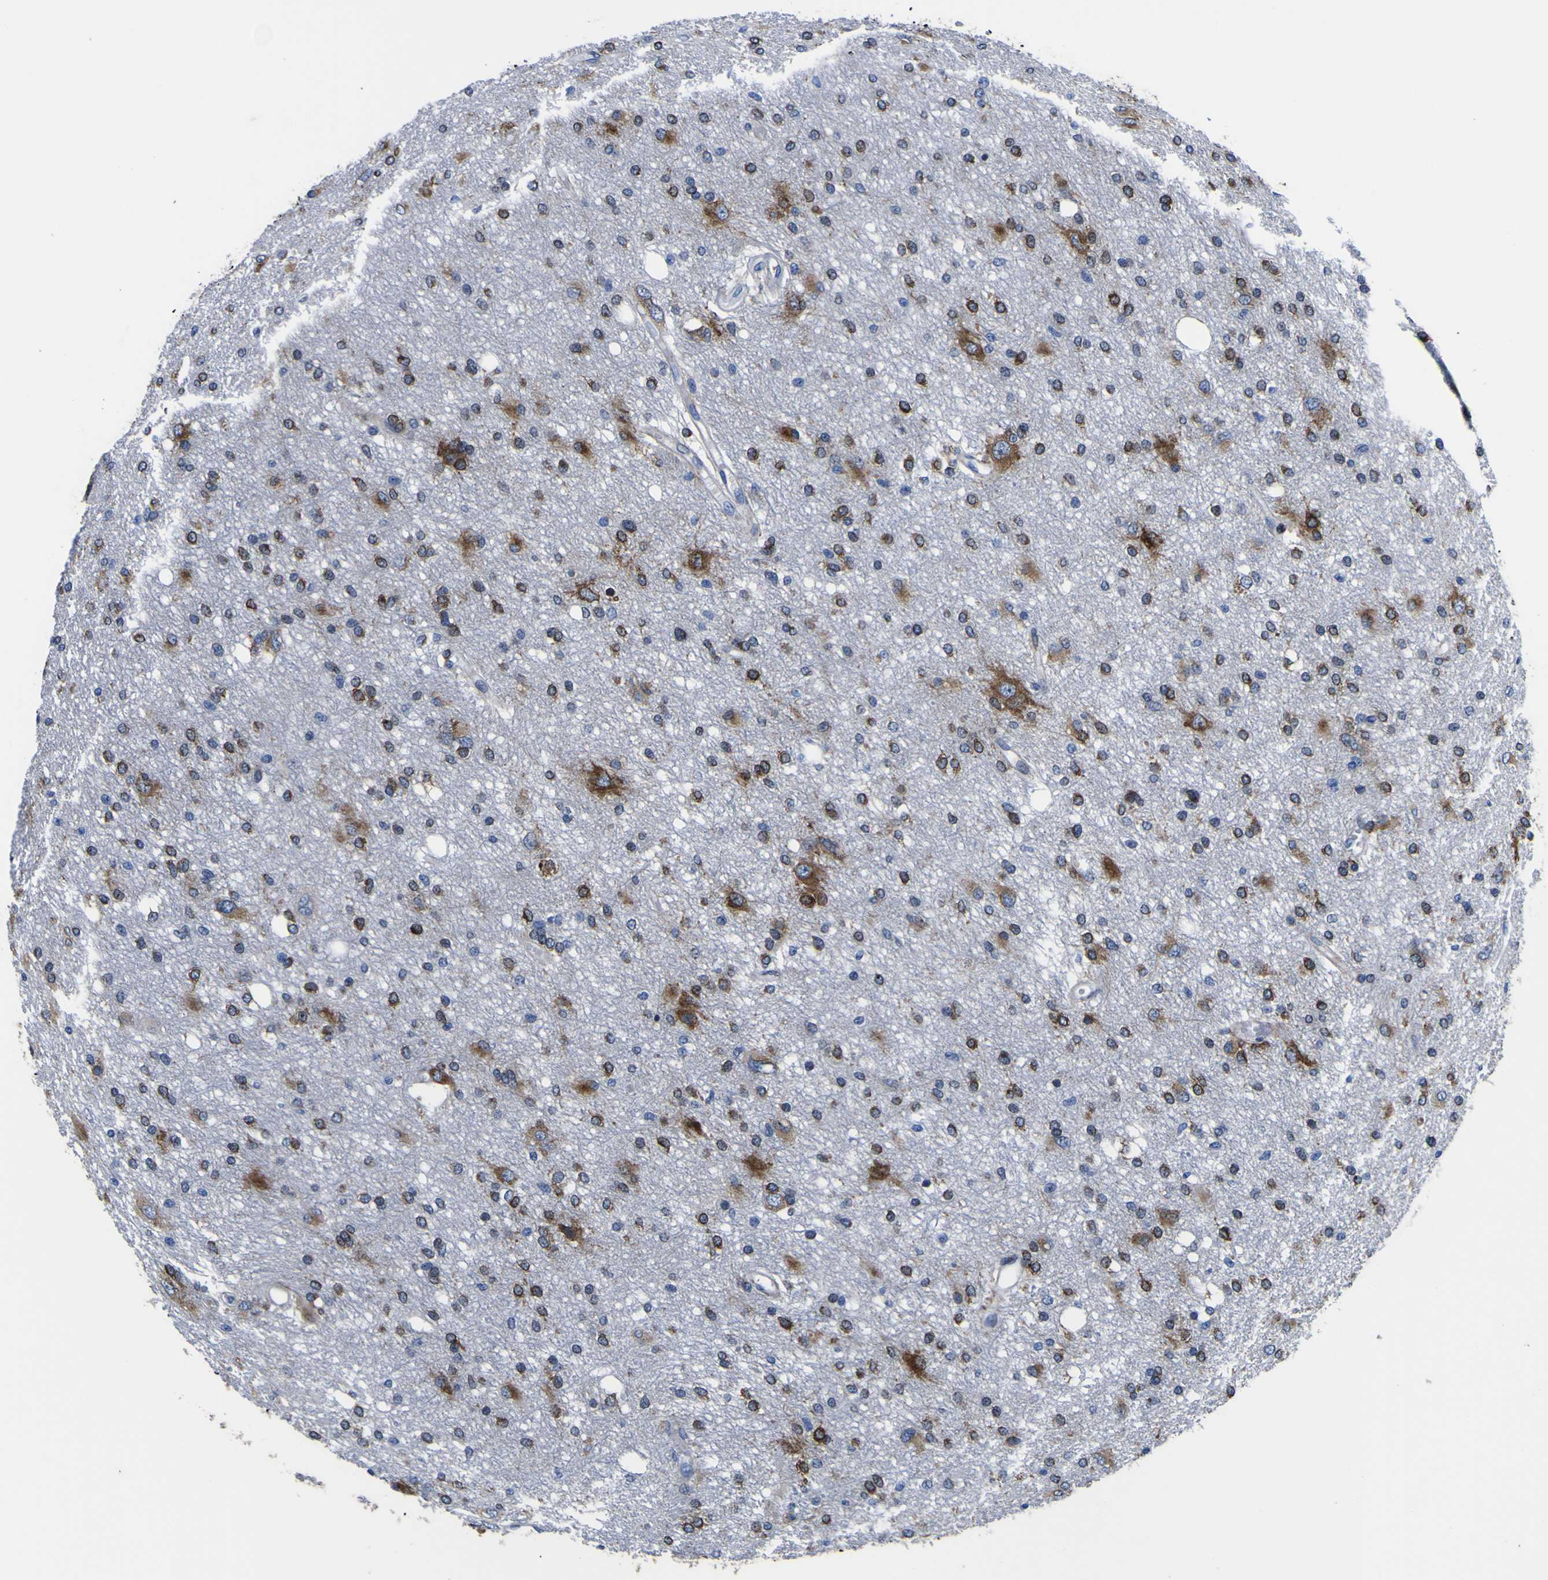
{"staining": {"intensity": "moderate", "quantity": "25%-75%", "location": "cytoplasmic/membranous"}, "tissue": "glioma", "cell_type": "Tumor cells", "image_type": "cancer", "snomed": [{"axis": "morphology", "description": "Glioma, malignant, High grade"}, {"axis": "topography", "description": "Brain"}], "caption": "Glioma stained with immunohistochemistry reveals moderate cytoplasmic/membranous expression in approximately 25%-75% of tumor cells.", "gene": "SCD", "patient": {"sex": "female", "age": 59}}